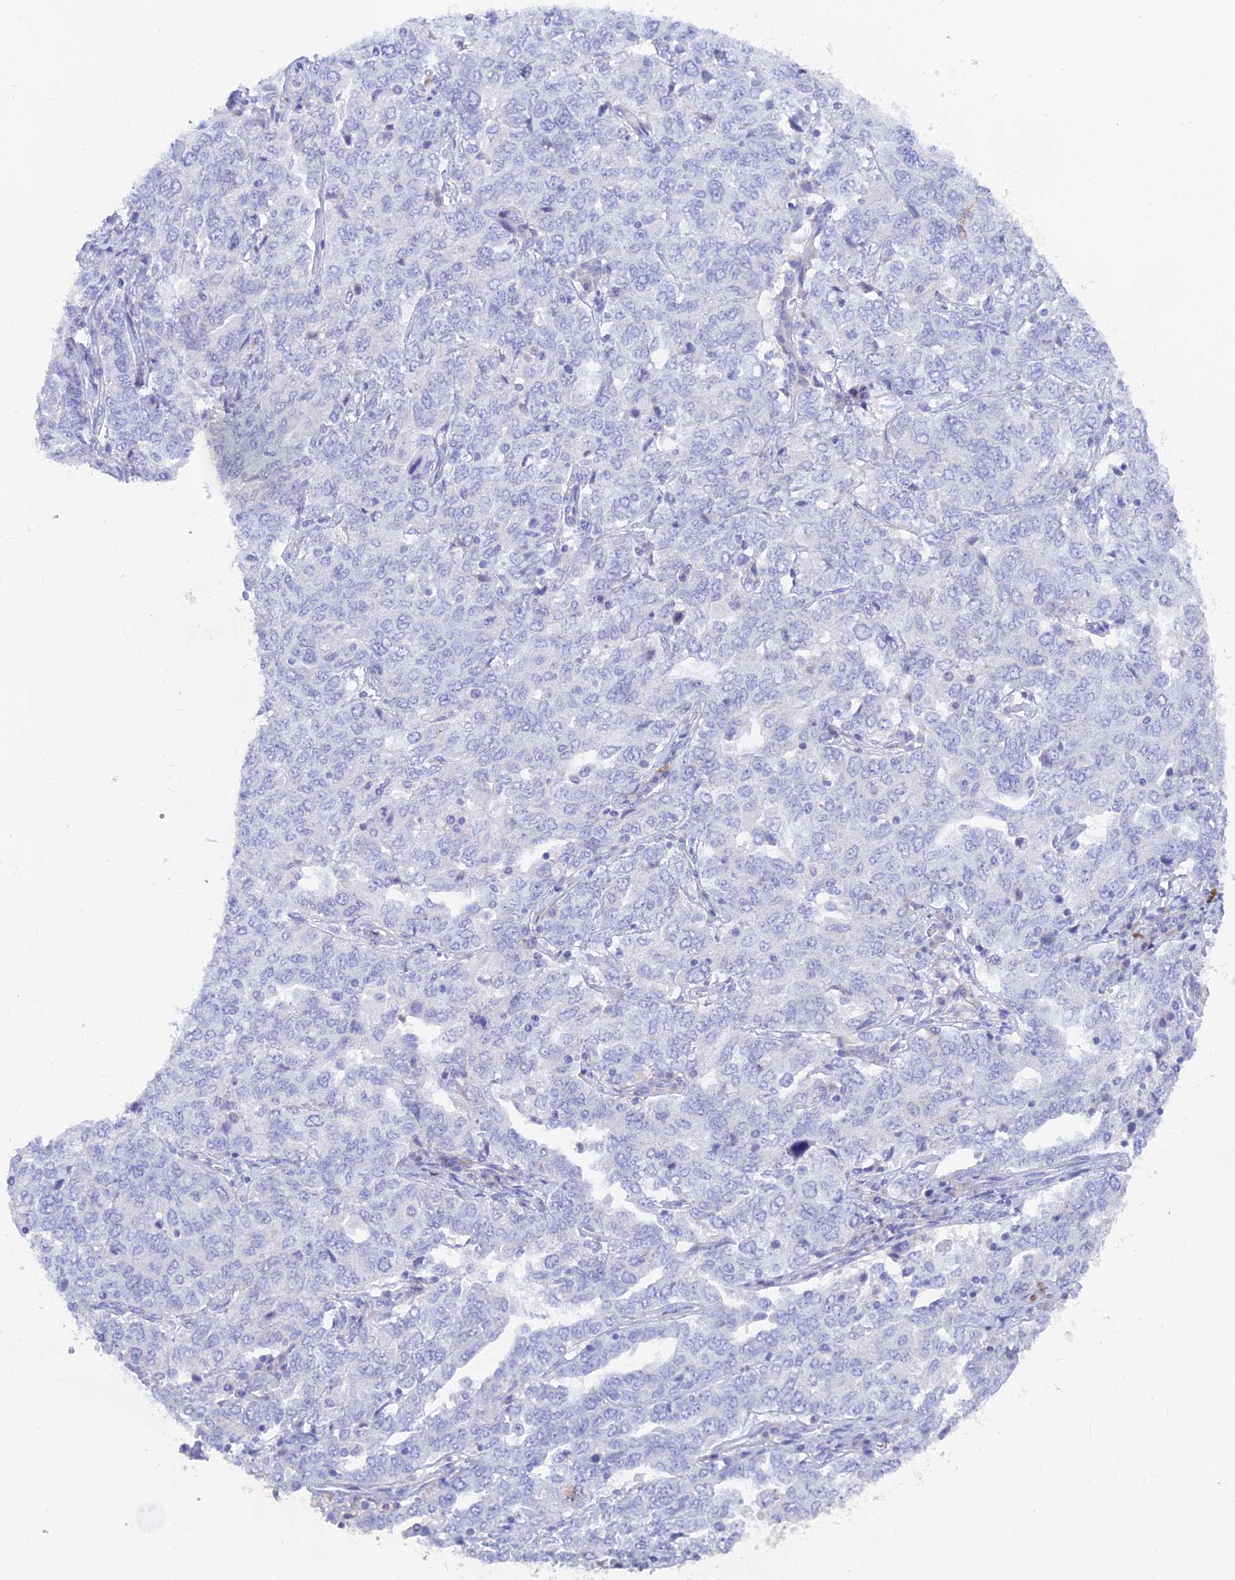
{"staining": {"intensity": "negative", "quantity": "none", "location": "none"}, "tissue": "ovarian cancer", "cell_type": "Tumor cells", "image_type": "cancer", "snomed": [{"axis": "morphology", "description": "Carcinoma, endometroid"}, {"axis": "topography", "description": "Ovary"}], "caption": "Tumor cells show no significant expression in ovarian endometroid carcinoma.", "gene": "WDR35", "patient": {"sex": "female", "age": 62}}